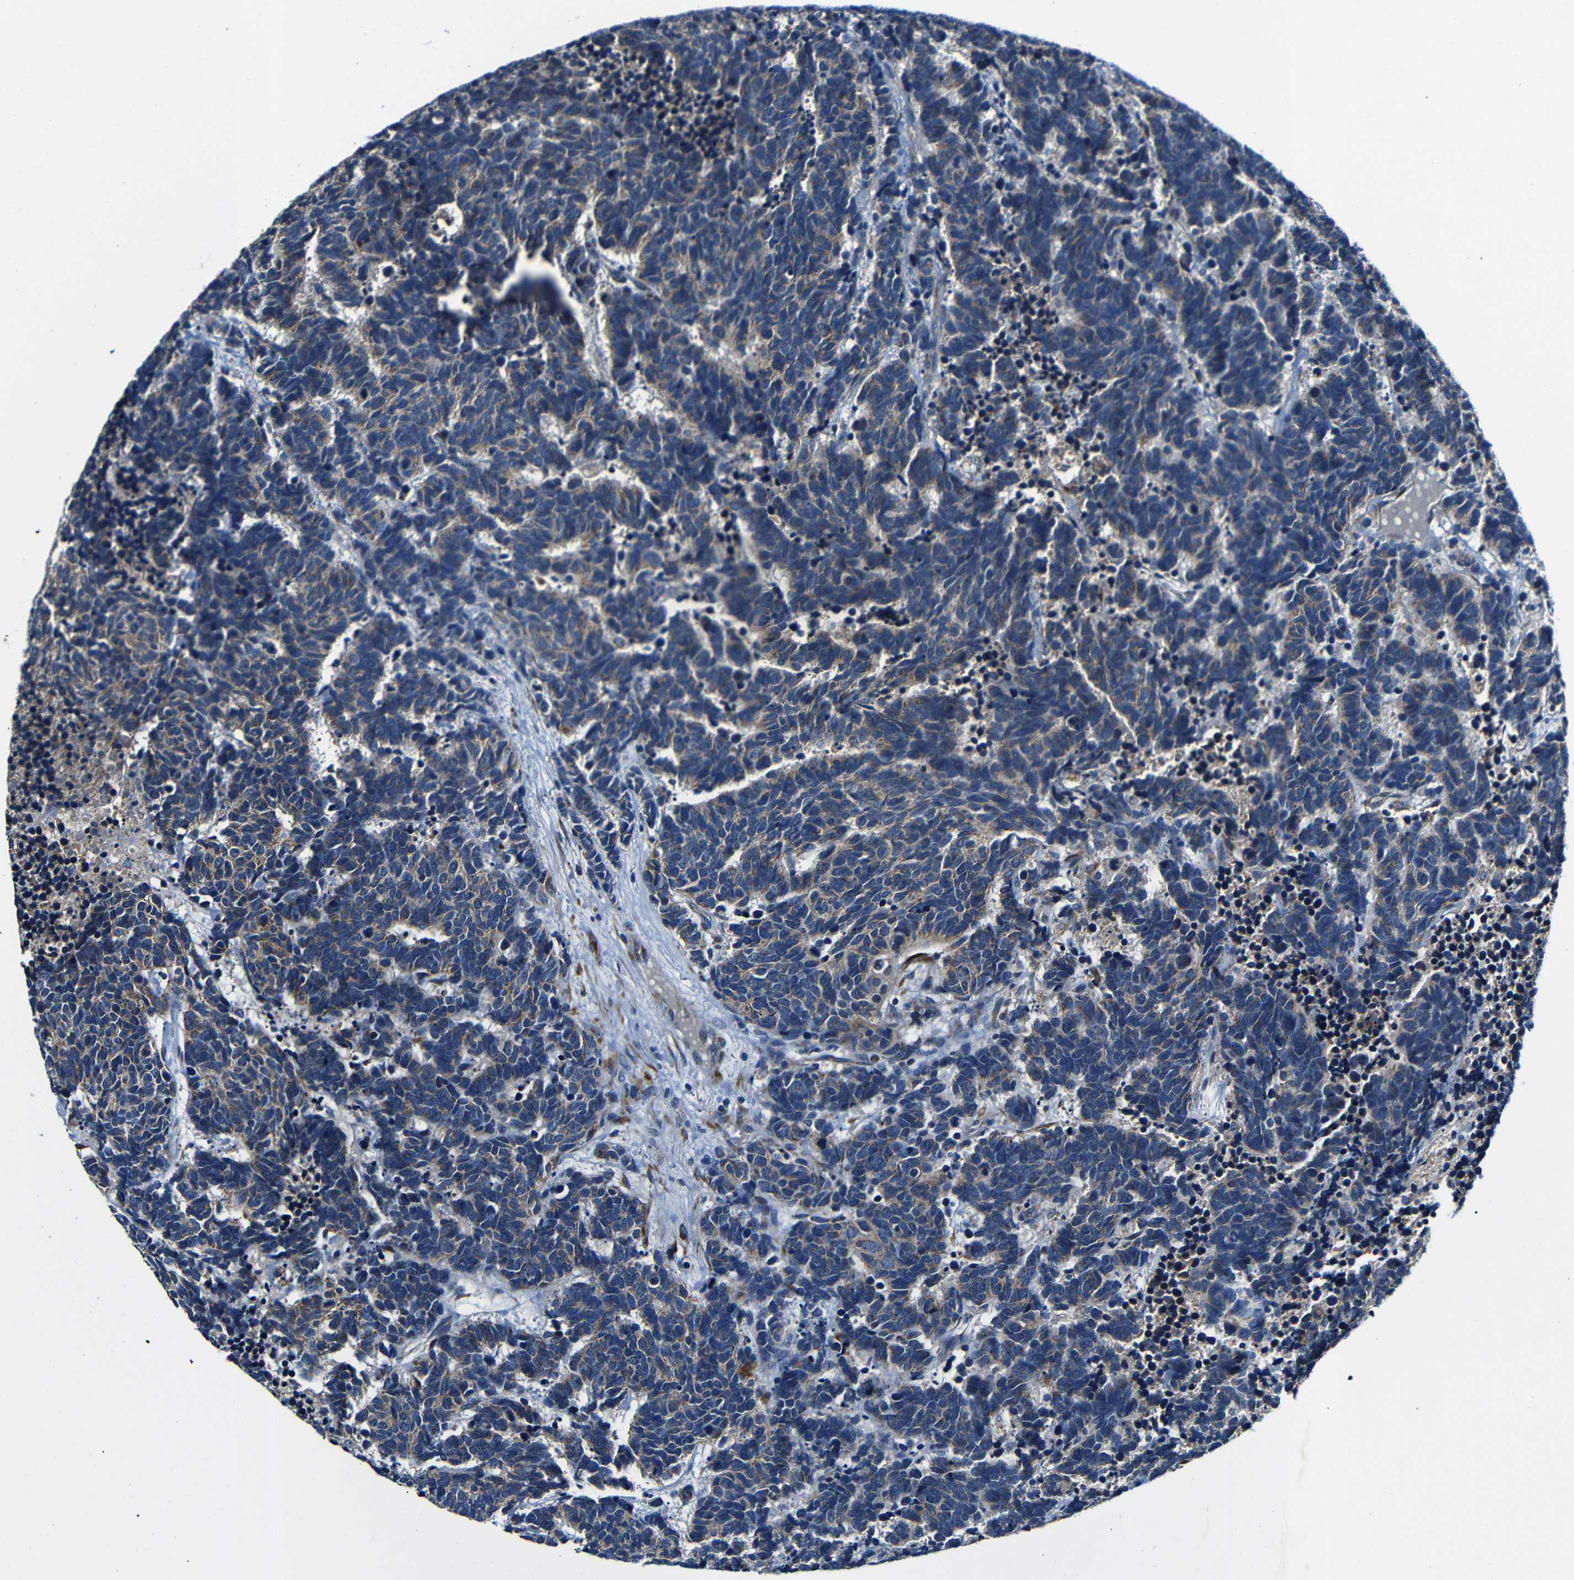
{"staining": {"intensity": "weak", "quantity": "25%-75%", "location": "cytoplasmic/membranous"}, "tissue": "carcinoid", "cell_type": "Tumor cells", "image_type": "cancer", "snomed": [{"axis": "morphology", "description": "Carcinoma, NOS"}, {"axis": "morphology", "description": "Carcinoid, malignant, NOS"}, {"axis": "topography", "description": "Urinary bladder"}], "caption": "This image exhibits immunohistochemistry staining of human carcinoid, with low weak cytoplasmic/membranous expression in approximately 25%-75% of tumor cells.", "gene": "FKBP14", "patient": {"sex": "male", "age": 57}}